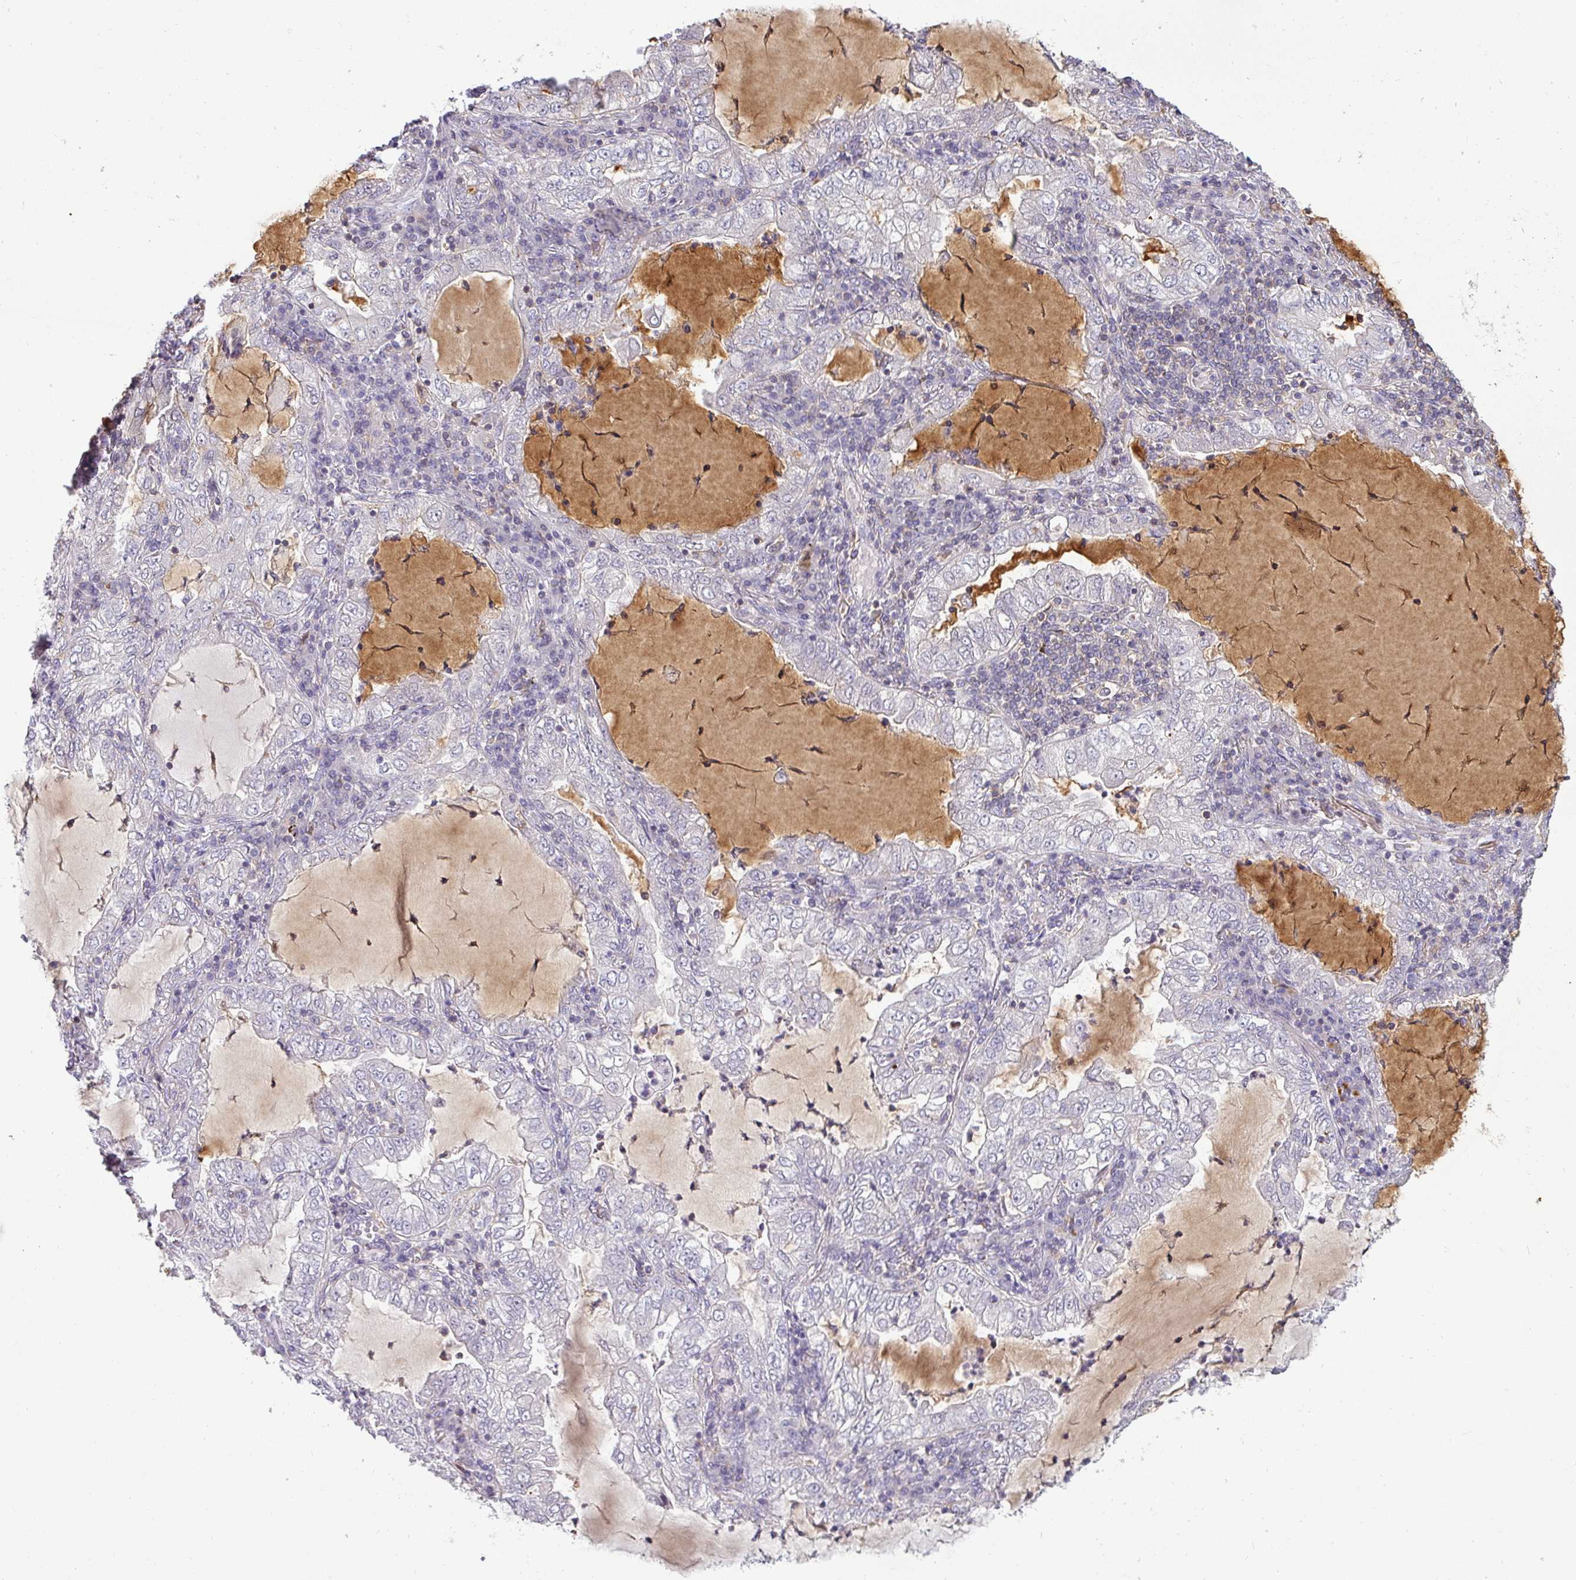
{"staining": {"intensity": "negative", "quantity": "none", "location": "none"}, "tissue": "lung cancer", "cell_type": "Tumor cells", "image_type": "cancer", "snomed": [{"axis": "morphology", "description": "Adenocarcinoma, NOS"}, {"axis": "topography", "description": "Lung"}], "caption": "A micrograph of lung cancer (adenocarcinoma) stained for a protein reveals no brown staining in tumor cells.", "gene": "ZNF835", "patient": {"sex": "female", "age": 73}}